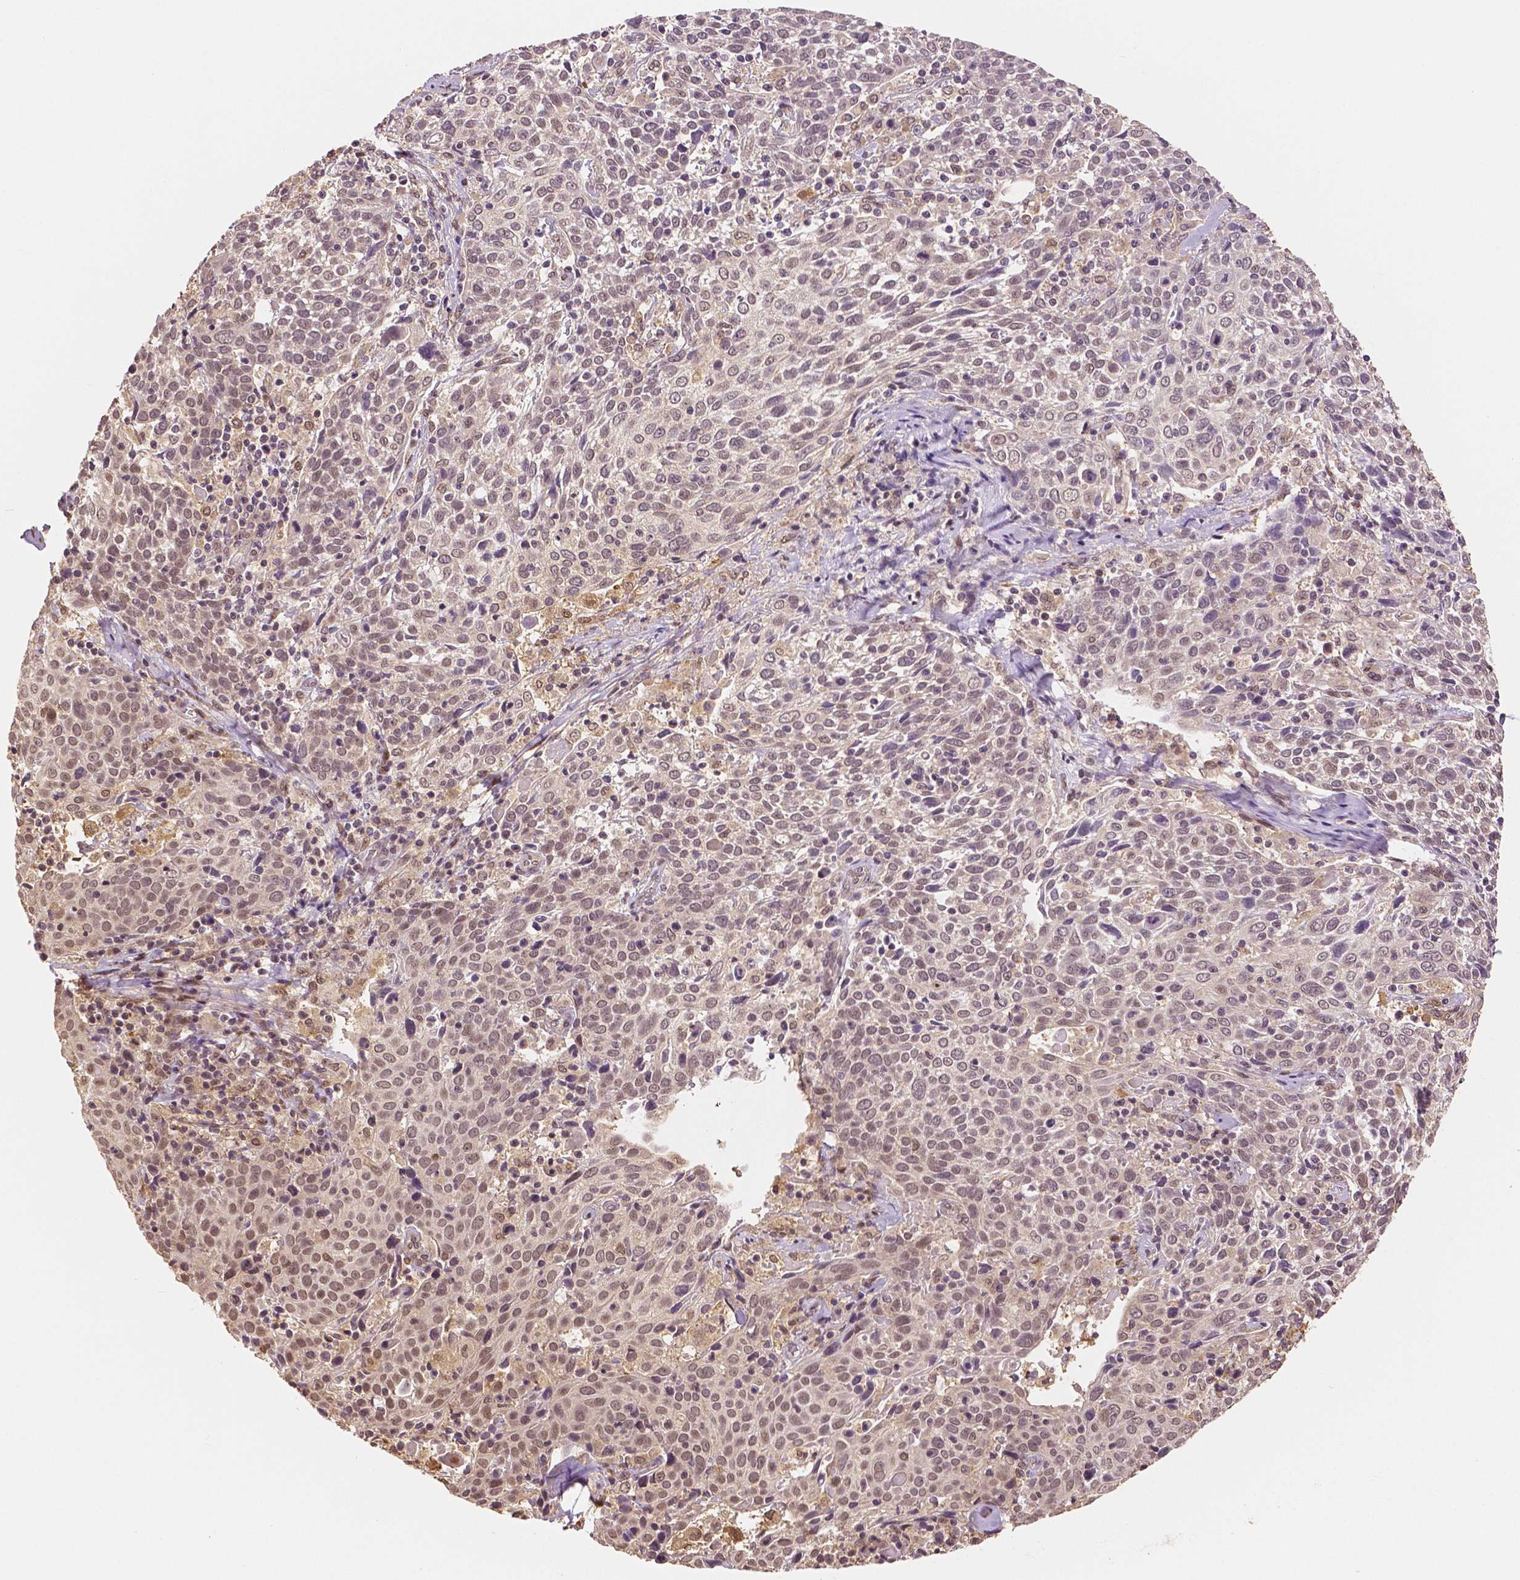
{"staining": {"intensity": "weak", "quantity": "25%-75%", "location": "nuclear"}, "tissue": "cervical cancer", "cell_type": "Tumor cells", "image_type": "cancer", "snomed": [{"axis": "morphology", "description": "Squamous cell carcinoma, NOS"}, {"axis": "topography", "description": "Cervix"}], "caption": "Weak nuclear positivity is appreciated in approximately 25%-75% of tumor cells in cervical squamous cell carcinoma.", "gene": "MAP1LC3B", "patient": {"sex": "female", "age": 61}}